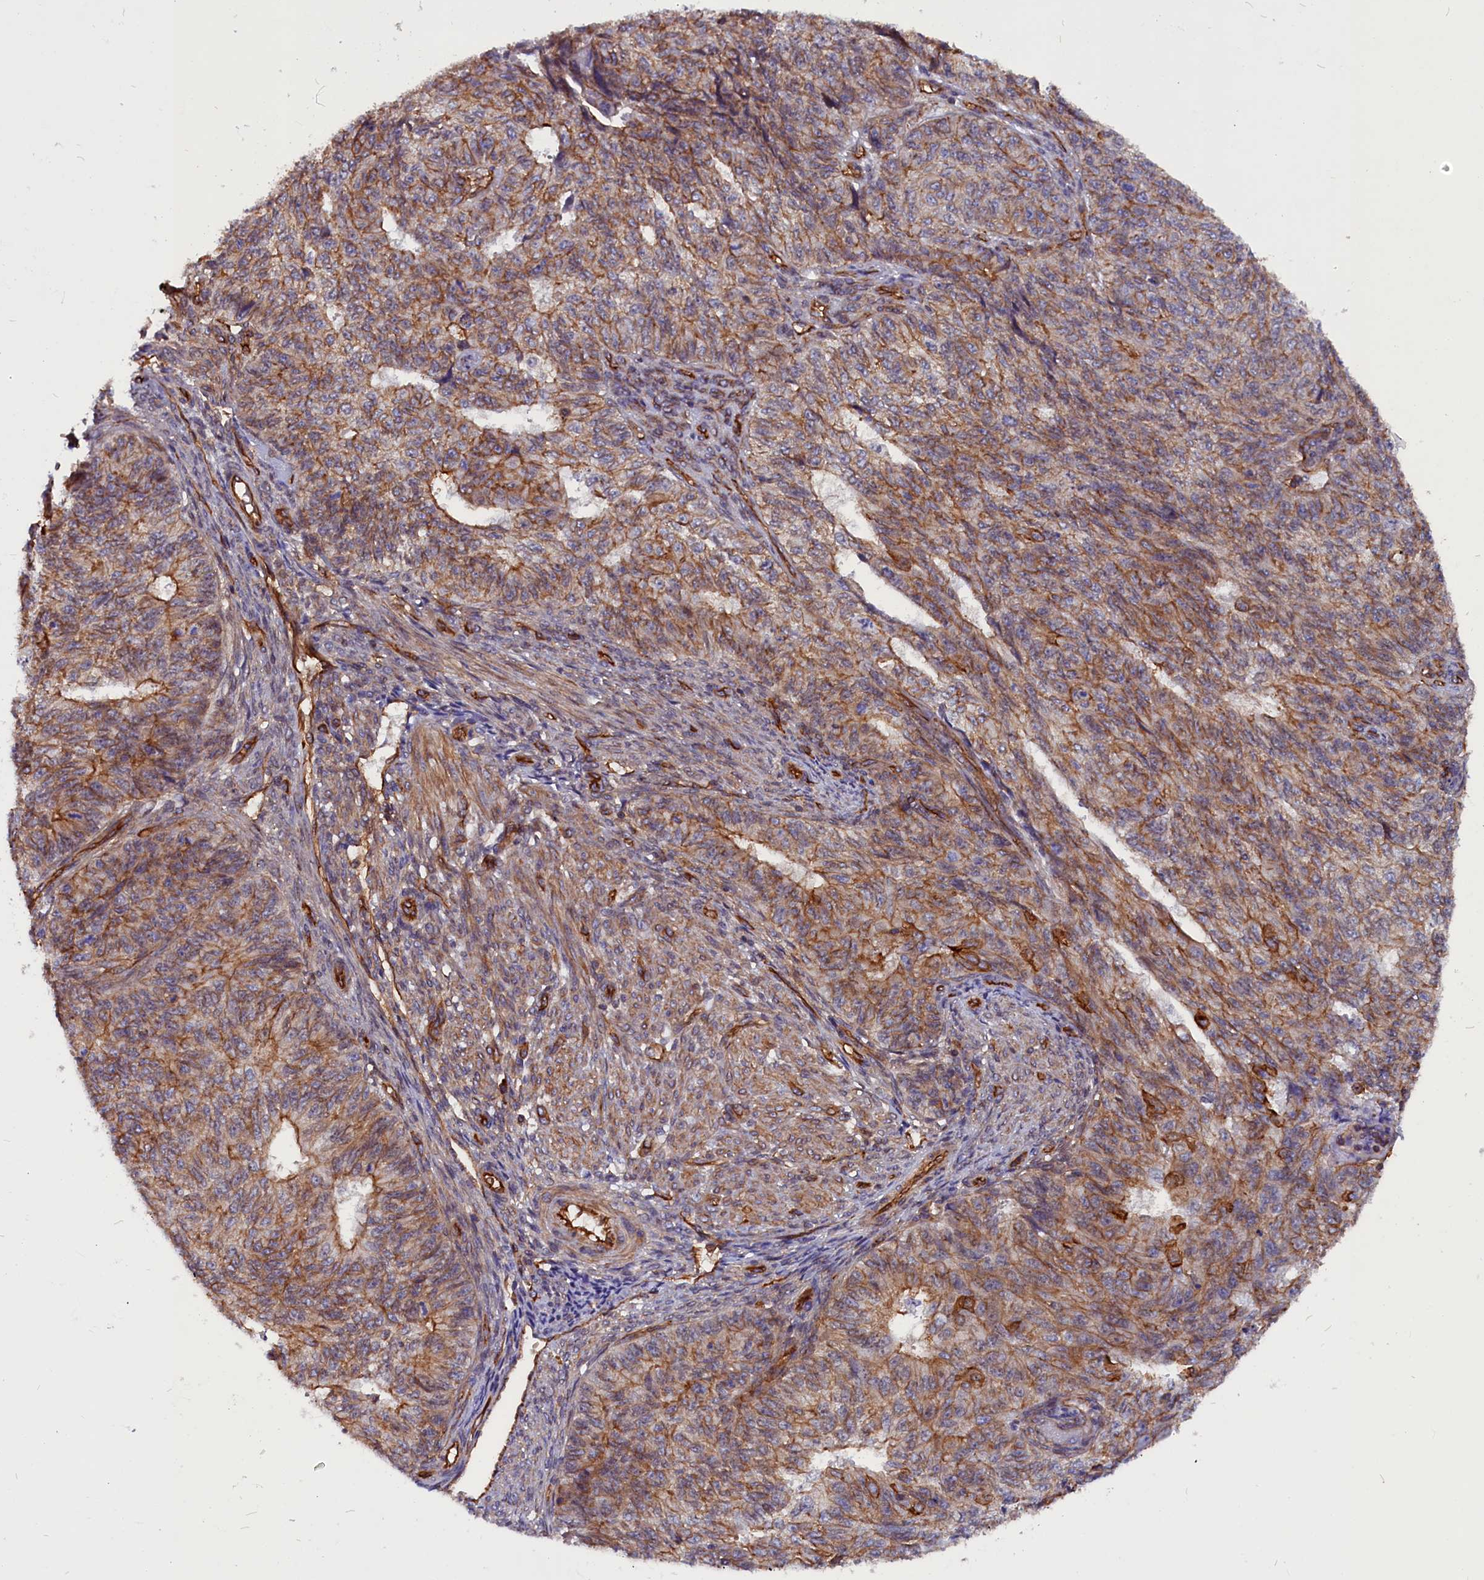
{"staining": {"intensity": "moderate", "quantity": "25%-75%", "location": "cytoplasmic/membranous"}, "tissue": "endometrial cancer", "cell_type": "Tumor cells", "image_type": "cancer", "snomed": [{"axis": "morphology", "description": "Adenocarcinoma, NOS"}, {"axis": "topography", "description": "Endometrium"}], "caption": "Endometrial cancer stained for a protein (brown) exhibits moderate cytoplasmic/membranous positive staining in approximately 25%-75% of tumor cells.", "gene": "ZNF749", "patient": {"sex": "female", "age": 32}}